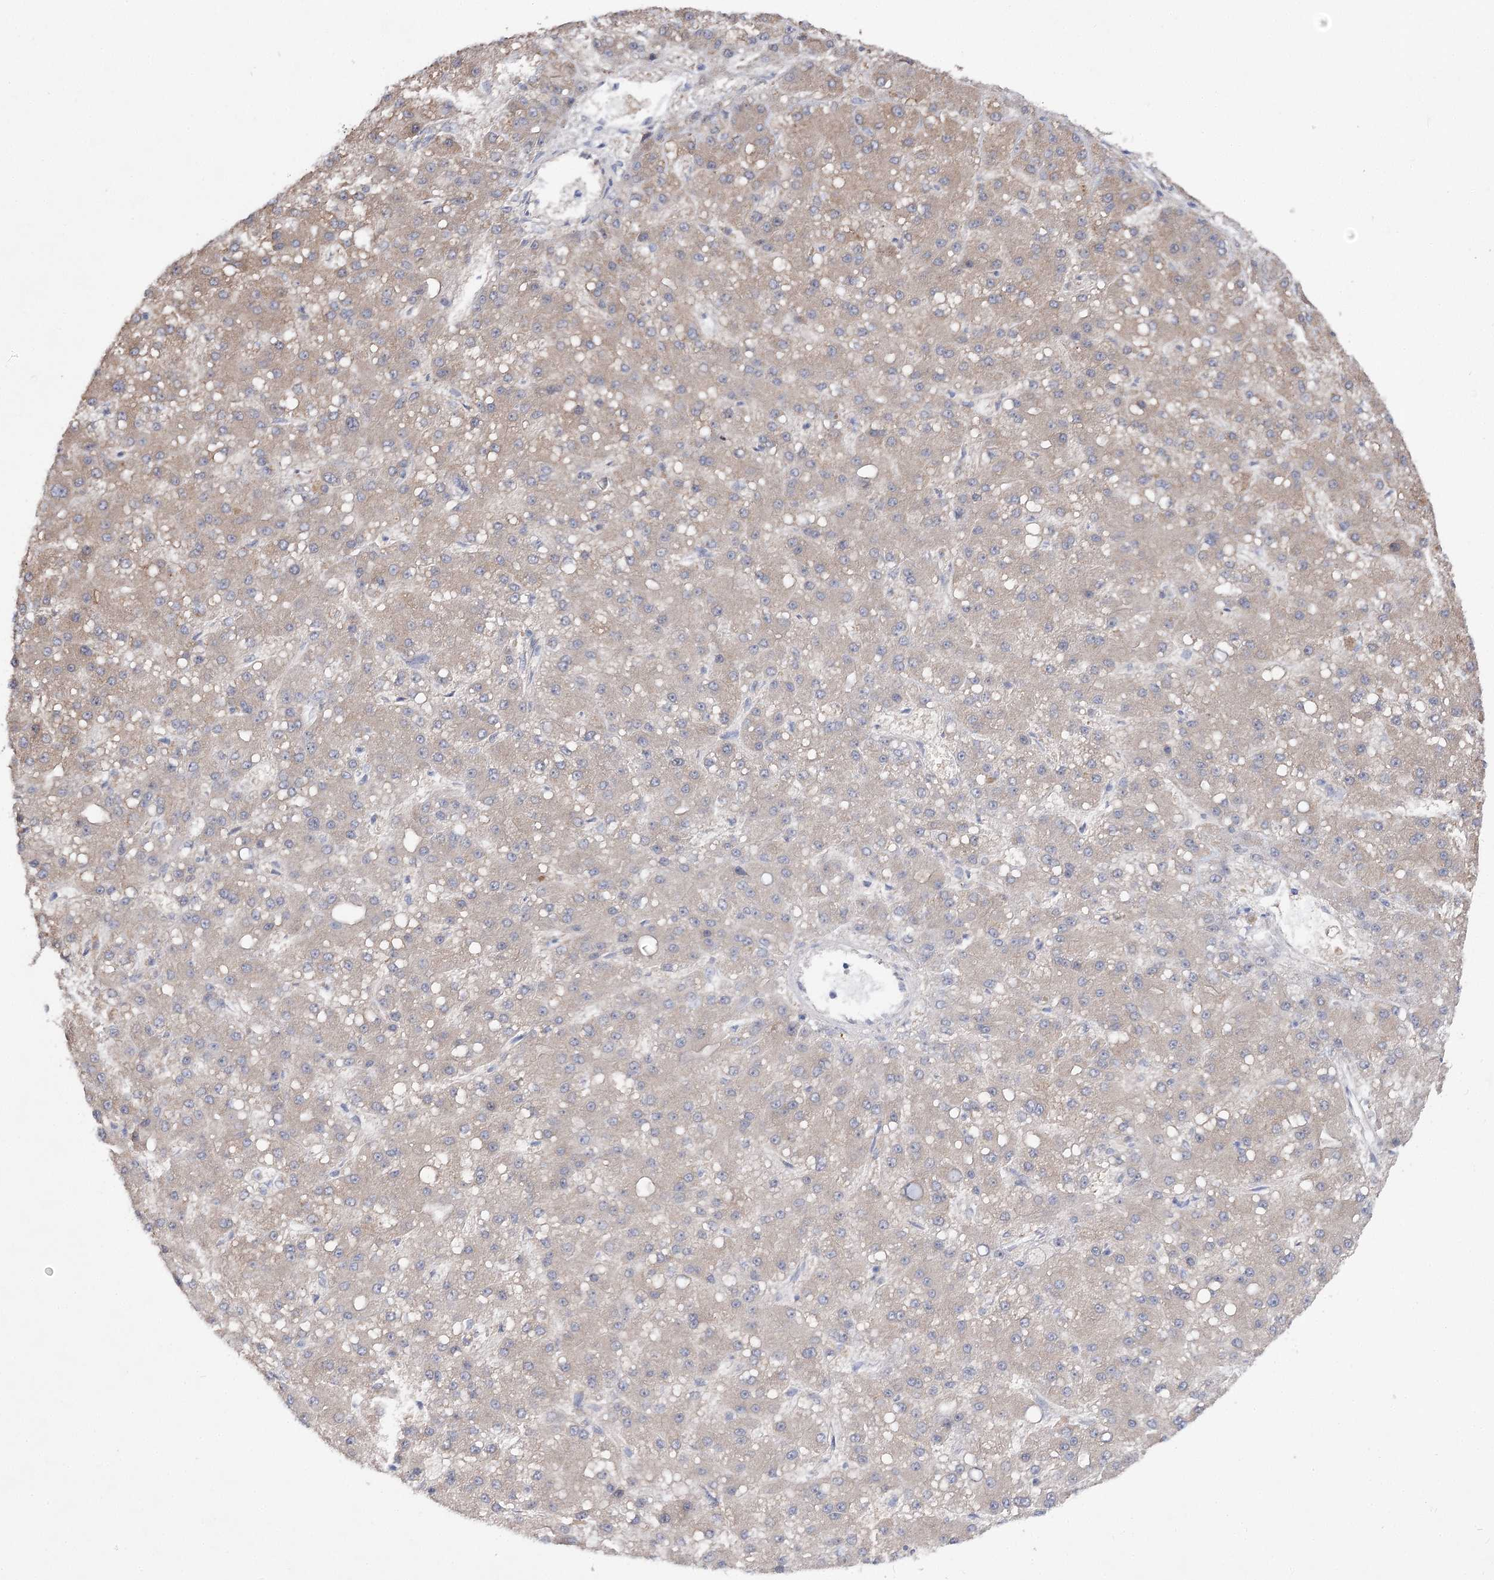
{"staining": {"intensity": "negative", "quantity": "none", "location": "none"}, "tissue": "liver cancer", "cell_type": "Tumor cells", "image_type": "cancer", "snomed": [{"axis": "morphology", "description": "Carcinoma, Hepatocellular, NOS"}, {"axis": "topography", "description": "Liver"}], "caption": "A micrograph of liver hepatocellular carcinoma stained for a protein shows no brown staining in tumor cells.", "gene": "LRRC14B", "patient": {"sex": "male", "age": 67}}